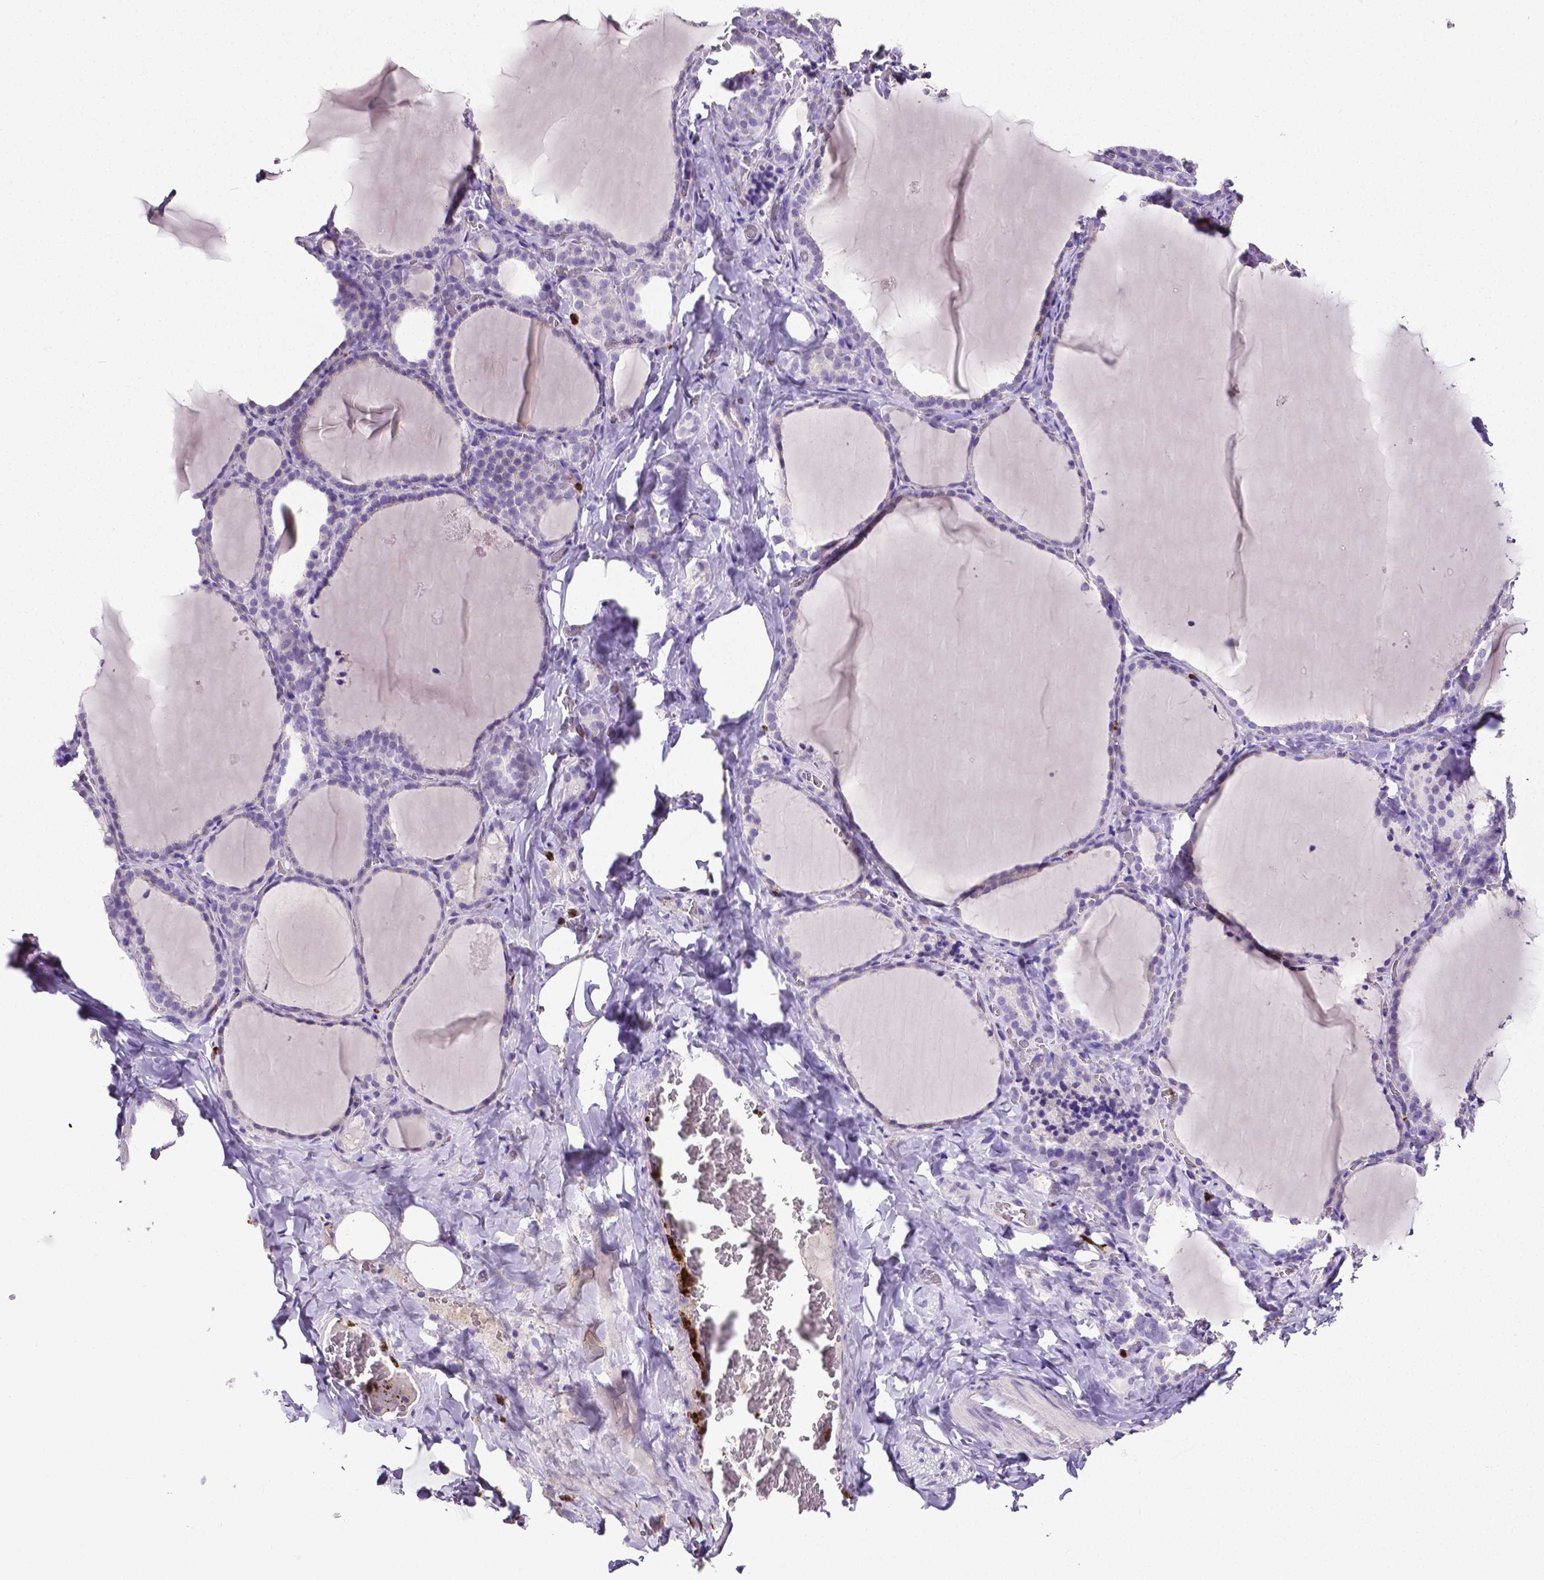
{"staining": {"intensity": "negative", "quantity": "none", "location": "none"}, "tissue": "thyroid gland", "cell_type": "Glandular cells", "image_type": "normal", "snomed": [{"axis": "morphology", "description": "Normal tissue, NOS"}, {"axis": "topography", "description": "Thyroid gland"}], "caption": "This is a photomicrograph of IHC staining of benign thyroid gland, which shows no staining in glandular cells.", "gene": "MMP9", "patient": {"sex": "female", "age": 22}}